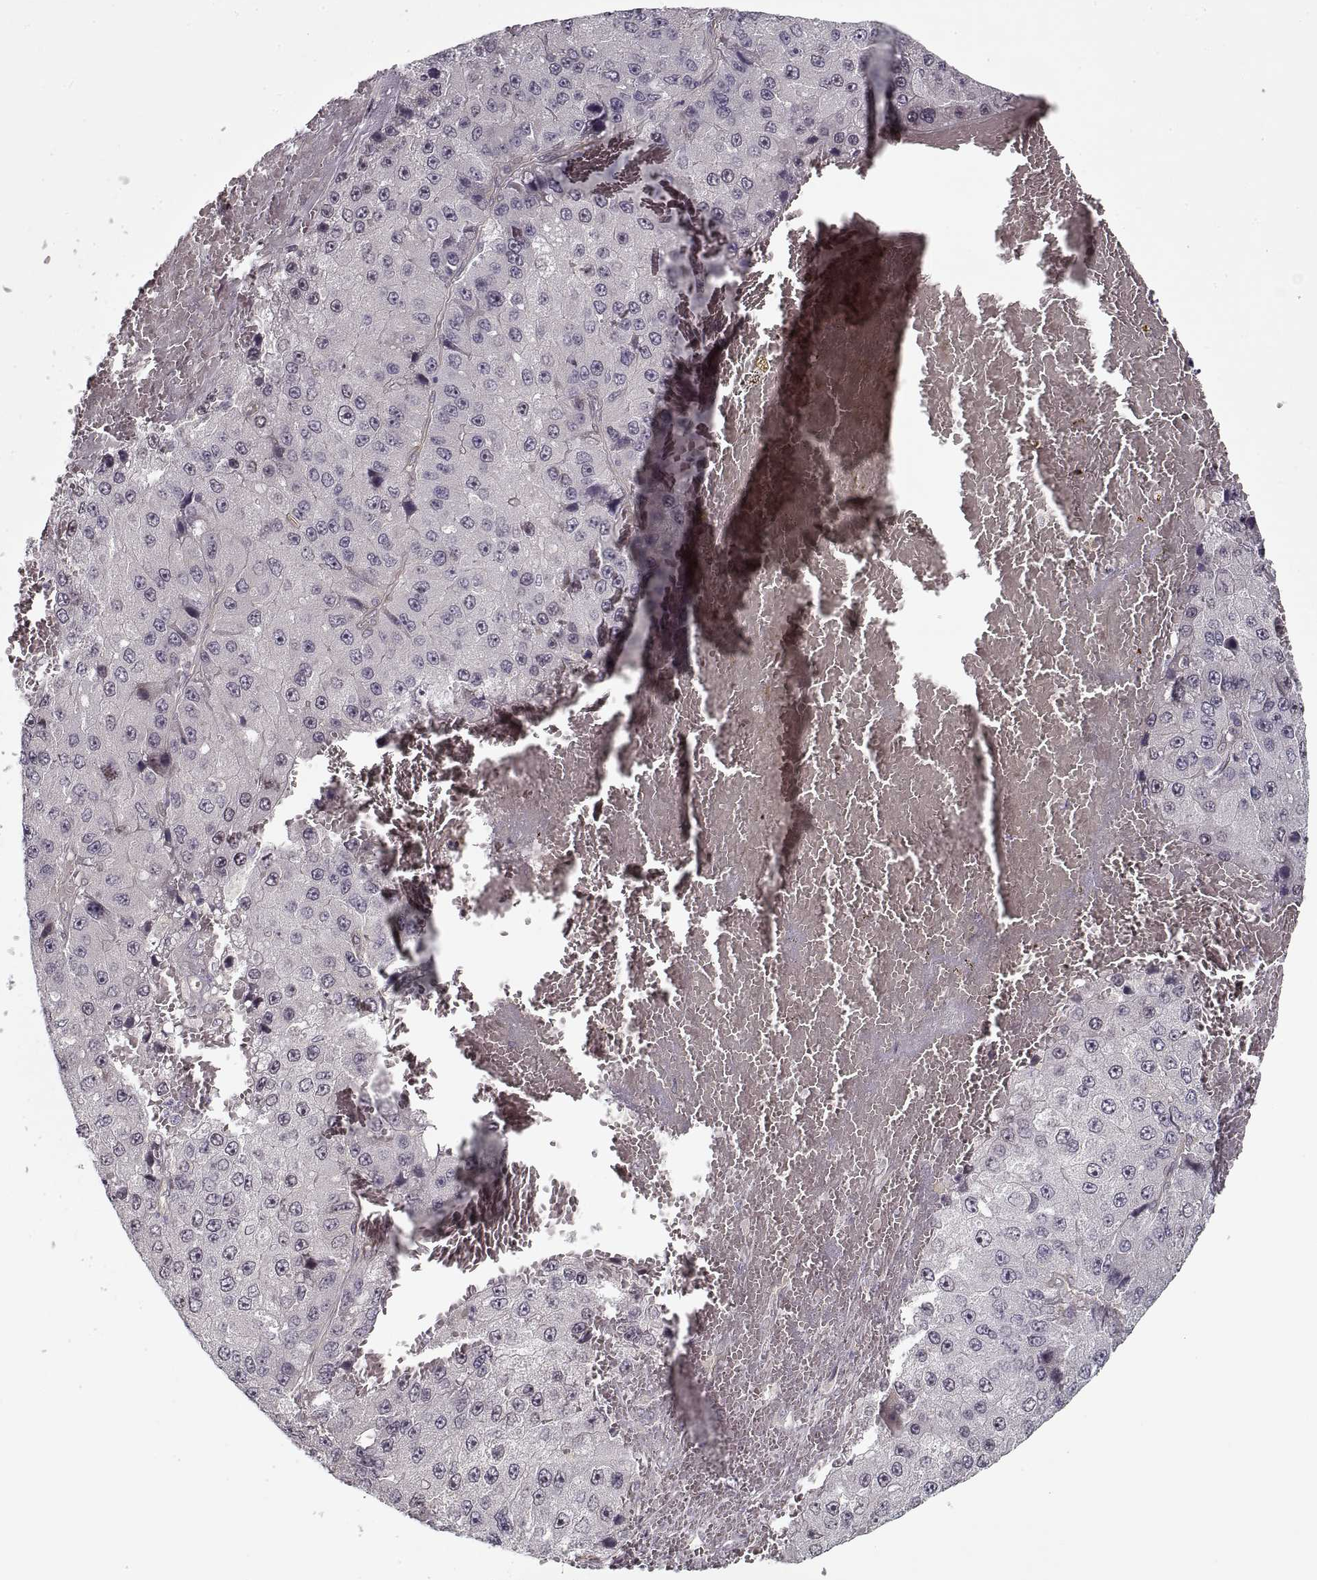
{"staining": {"intensity": "negative", "quantity": "none", "location": "none"}, "tissue": "liver cancer", "cell_type": "Tumor cells", "image_type": "cancer", "snomed": [{"axis": "morphology", "description": "Carcinoma, Hepatocellular, NOS"}, {"axis": "topography", "description": "Liver"}], "caption": "Tumor cells are negative for protein expression in human liver hepatocellular carcinoma.", "gene": "LAMB2", "patient": {"sex": "female", "age": 73}}